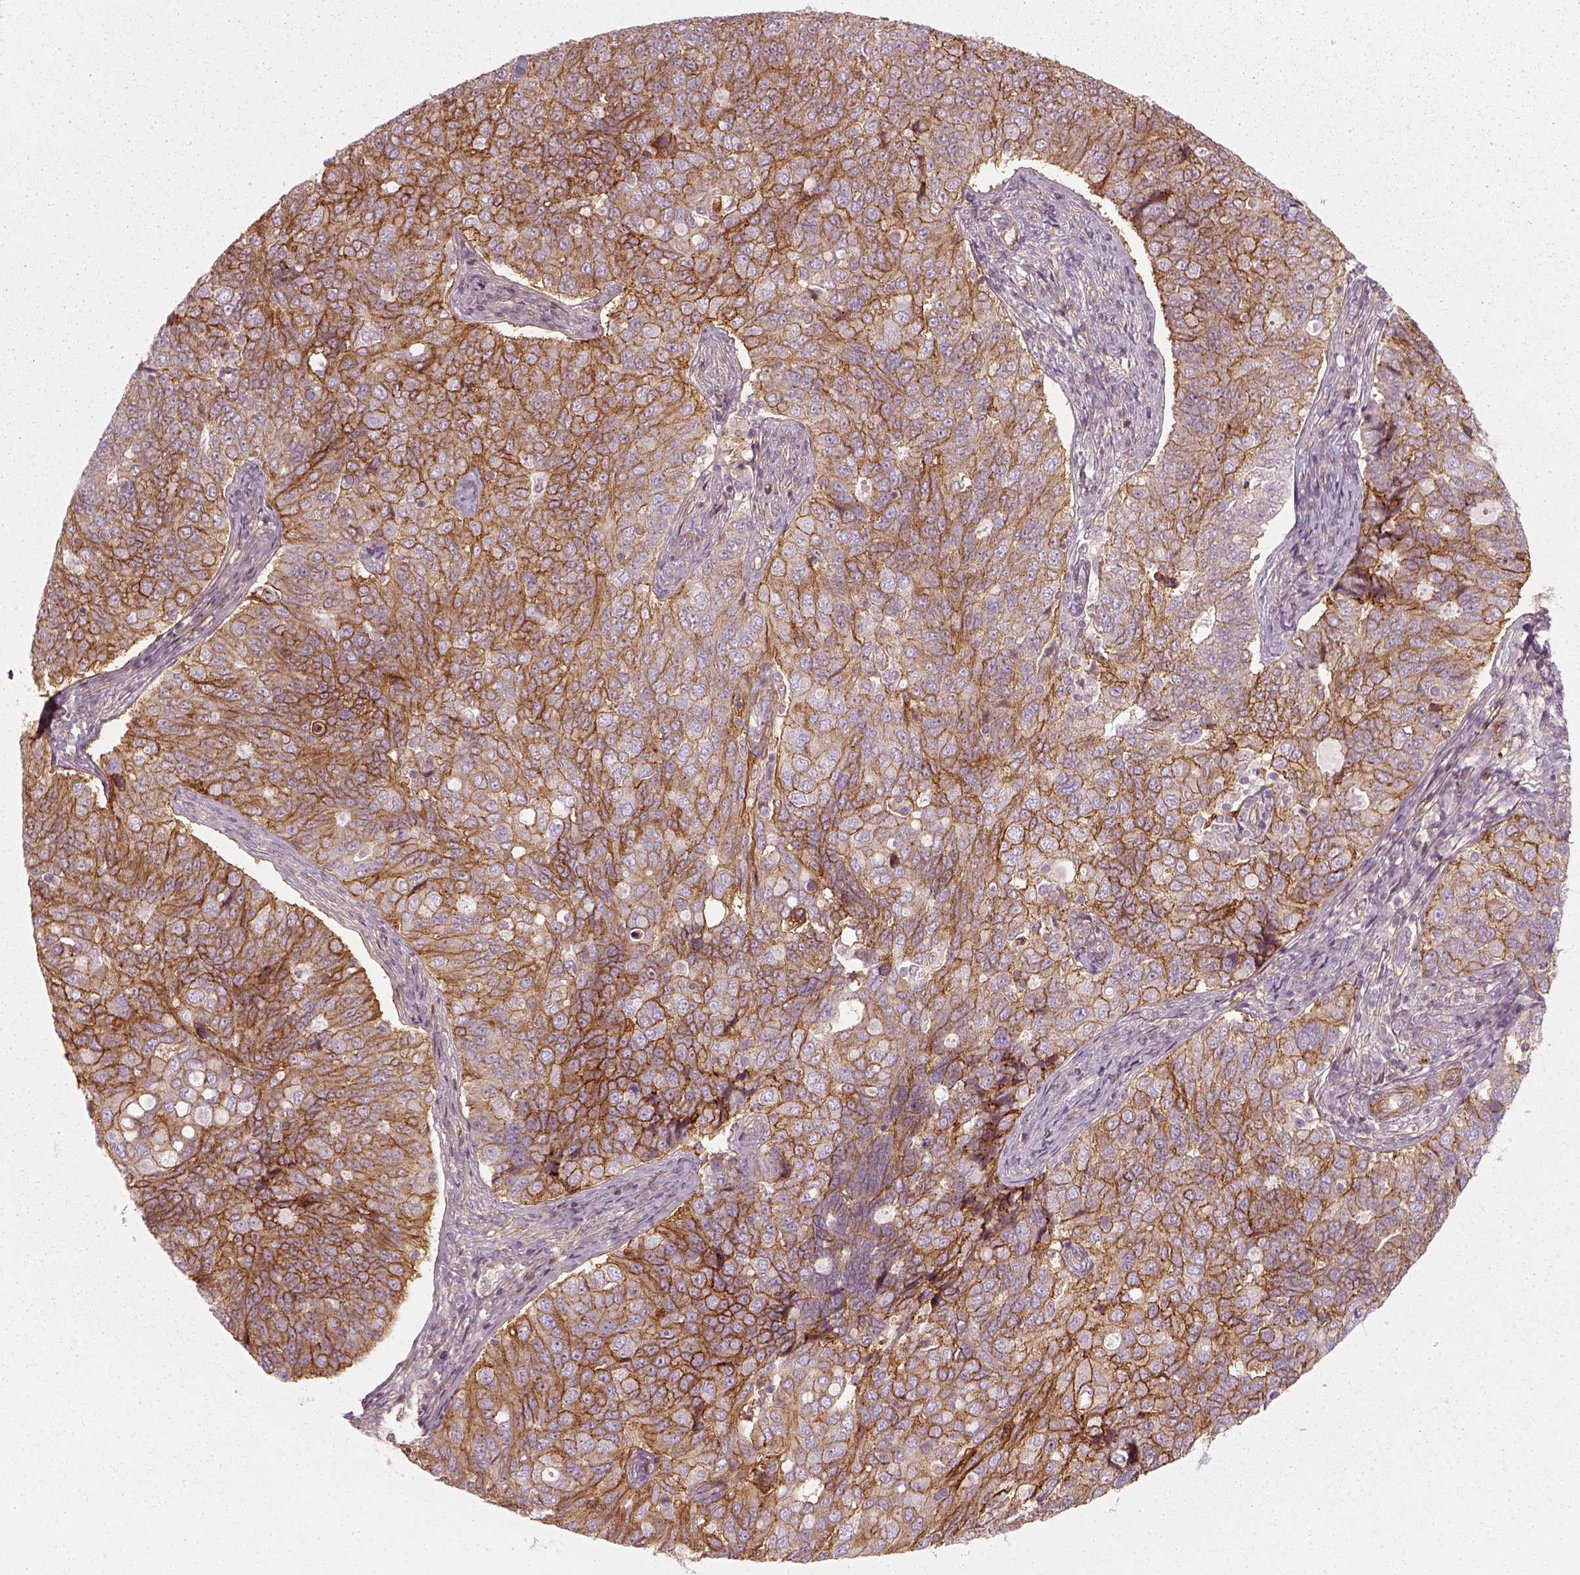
{"staining": {"intensity": "moderate", "quantity": ">75%", "location": "cytoplasmic/membranous"}, "tissue": "endometrial cancer", "cell_type": "Tumor cells", "image_type": "cancer", "snomed": [{"axis": "morphology", "description": "Adenocarcinoma, NOS"}, {"axis": "topography", "description": "Endometrium"}], "caption": "This histopathology image exhibits immunohistochemistry staining of adenocarcinoma (endometrial), with medium moderate cytoplasmic/membranous staining in approximately >75% of tumor cells.", "gene": "NPTN", "patient": {"sex": "female", "age": 43}}